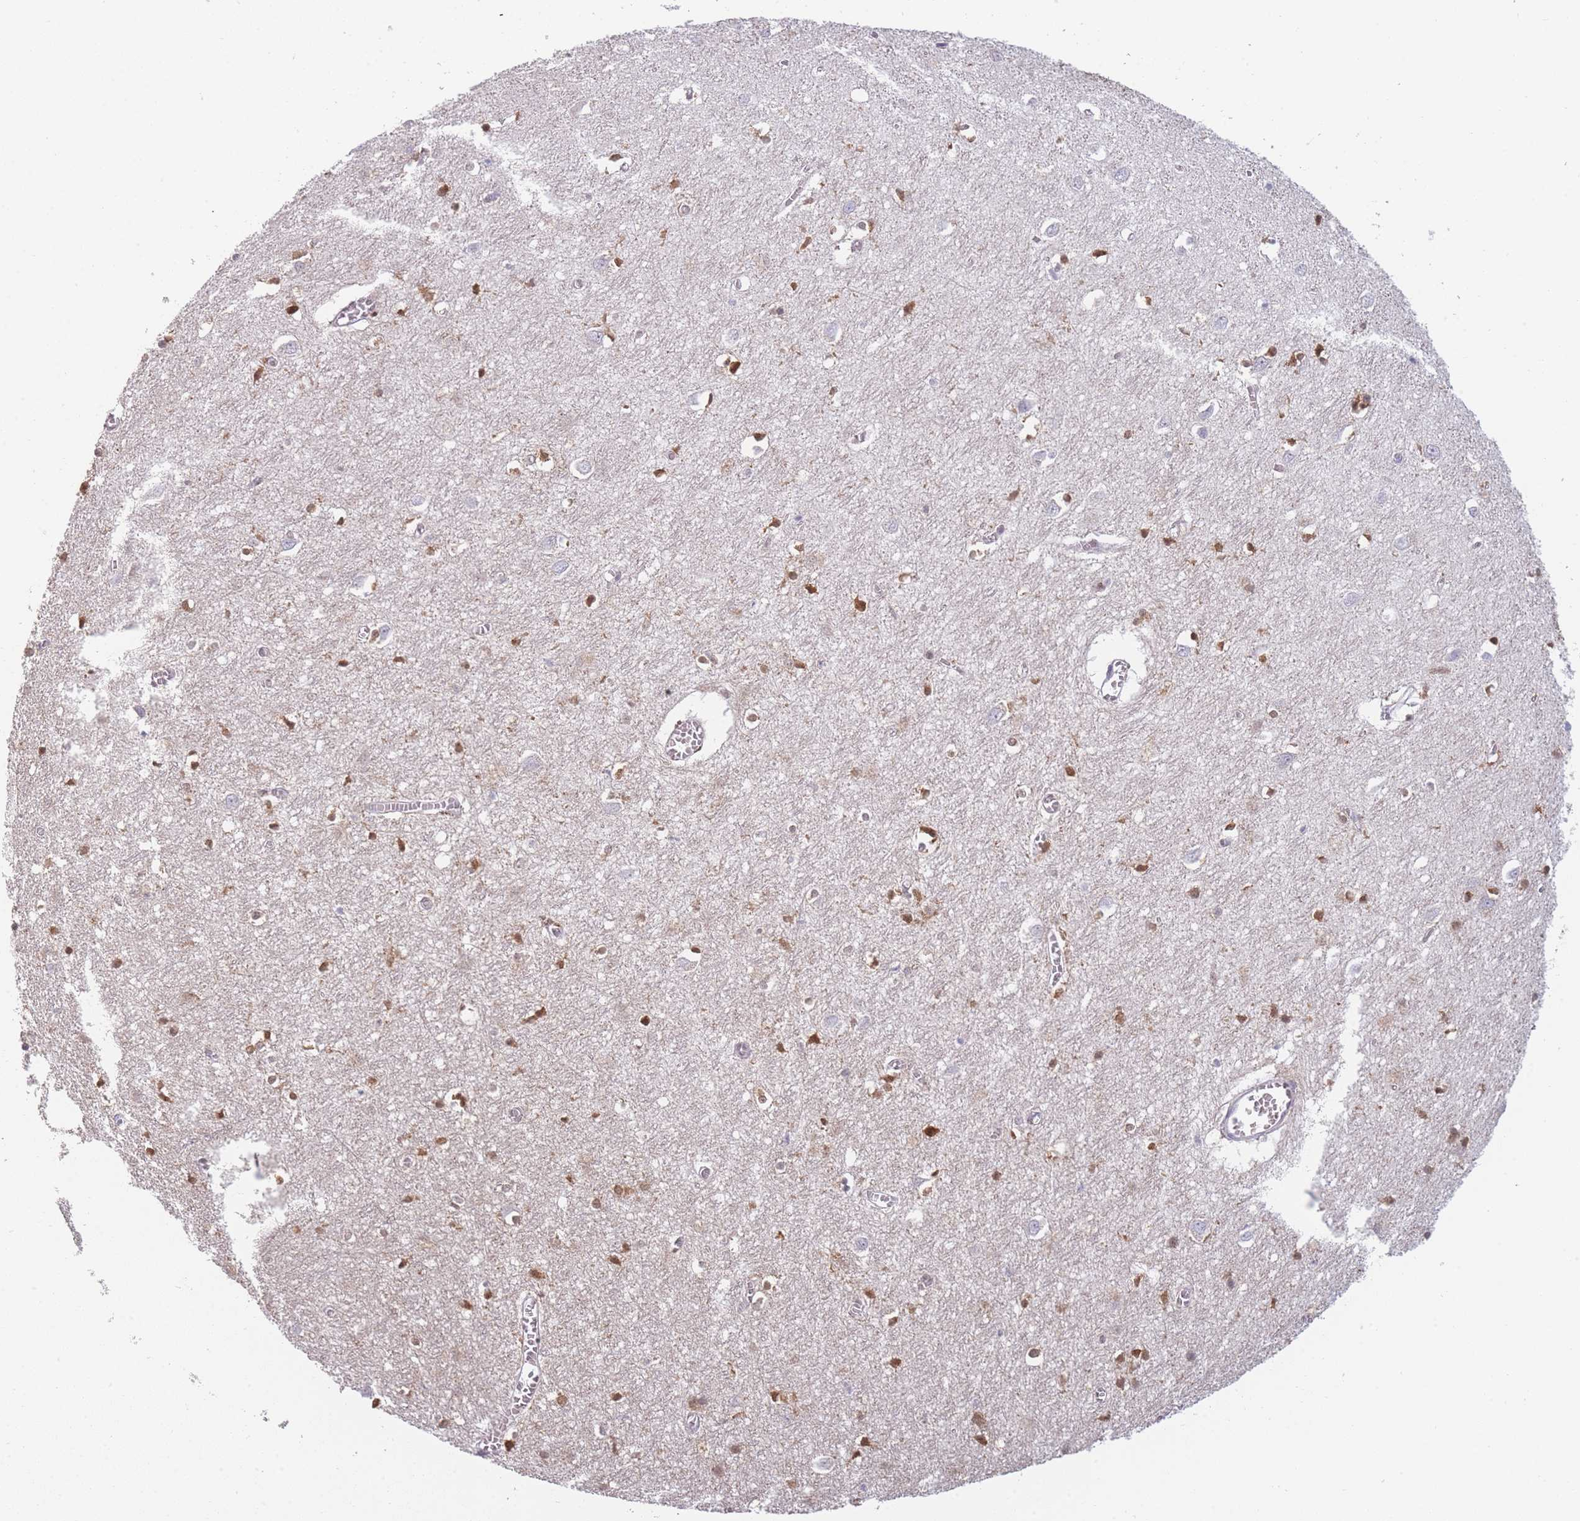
{"staining": {"intensity": "moderate", "quantity": ">75%", "location": "cytoplasmic/membranous,nuclear"}, "tissue": "cerebral cortex", "cell_type": "Endothelial cells", "image_type": "normal", "snomed": [{"axis": "morphology", "description": "Normal tissue, NOS"}, {"axis": "topography", "description": "Cerebral cortex"}], "caption": "IHC histopathology image of benign cerebral cortex: human cerebral cortex stained using IHC shows medium levels of moderate protein expression localized specifically in the cytoplasmic/membranous,nuclear of endothelial cells, appearing as a cytoplasmic/membranous,nuclear brown color.", "gene": "MRI1", "patient": {"sex": "female", "age": 64}}